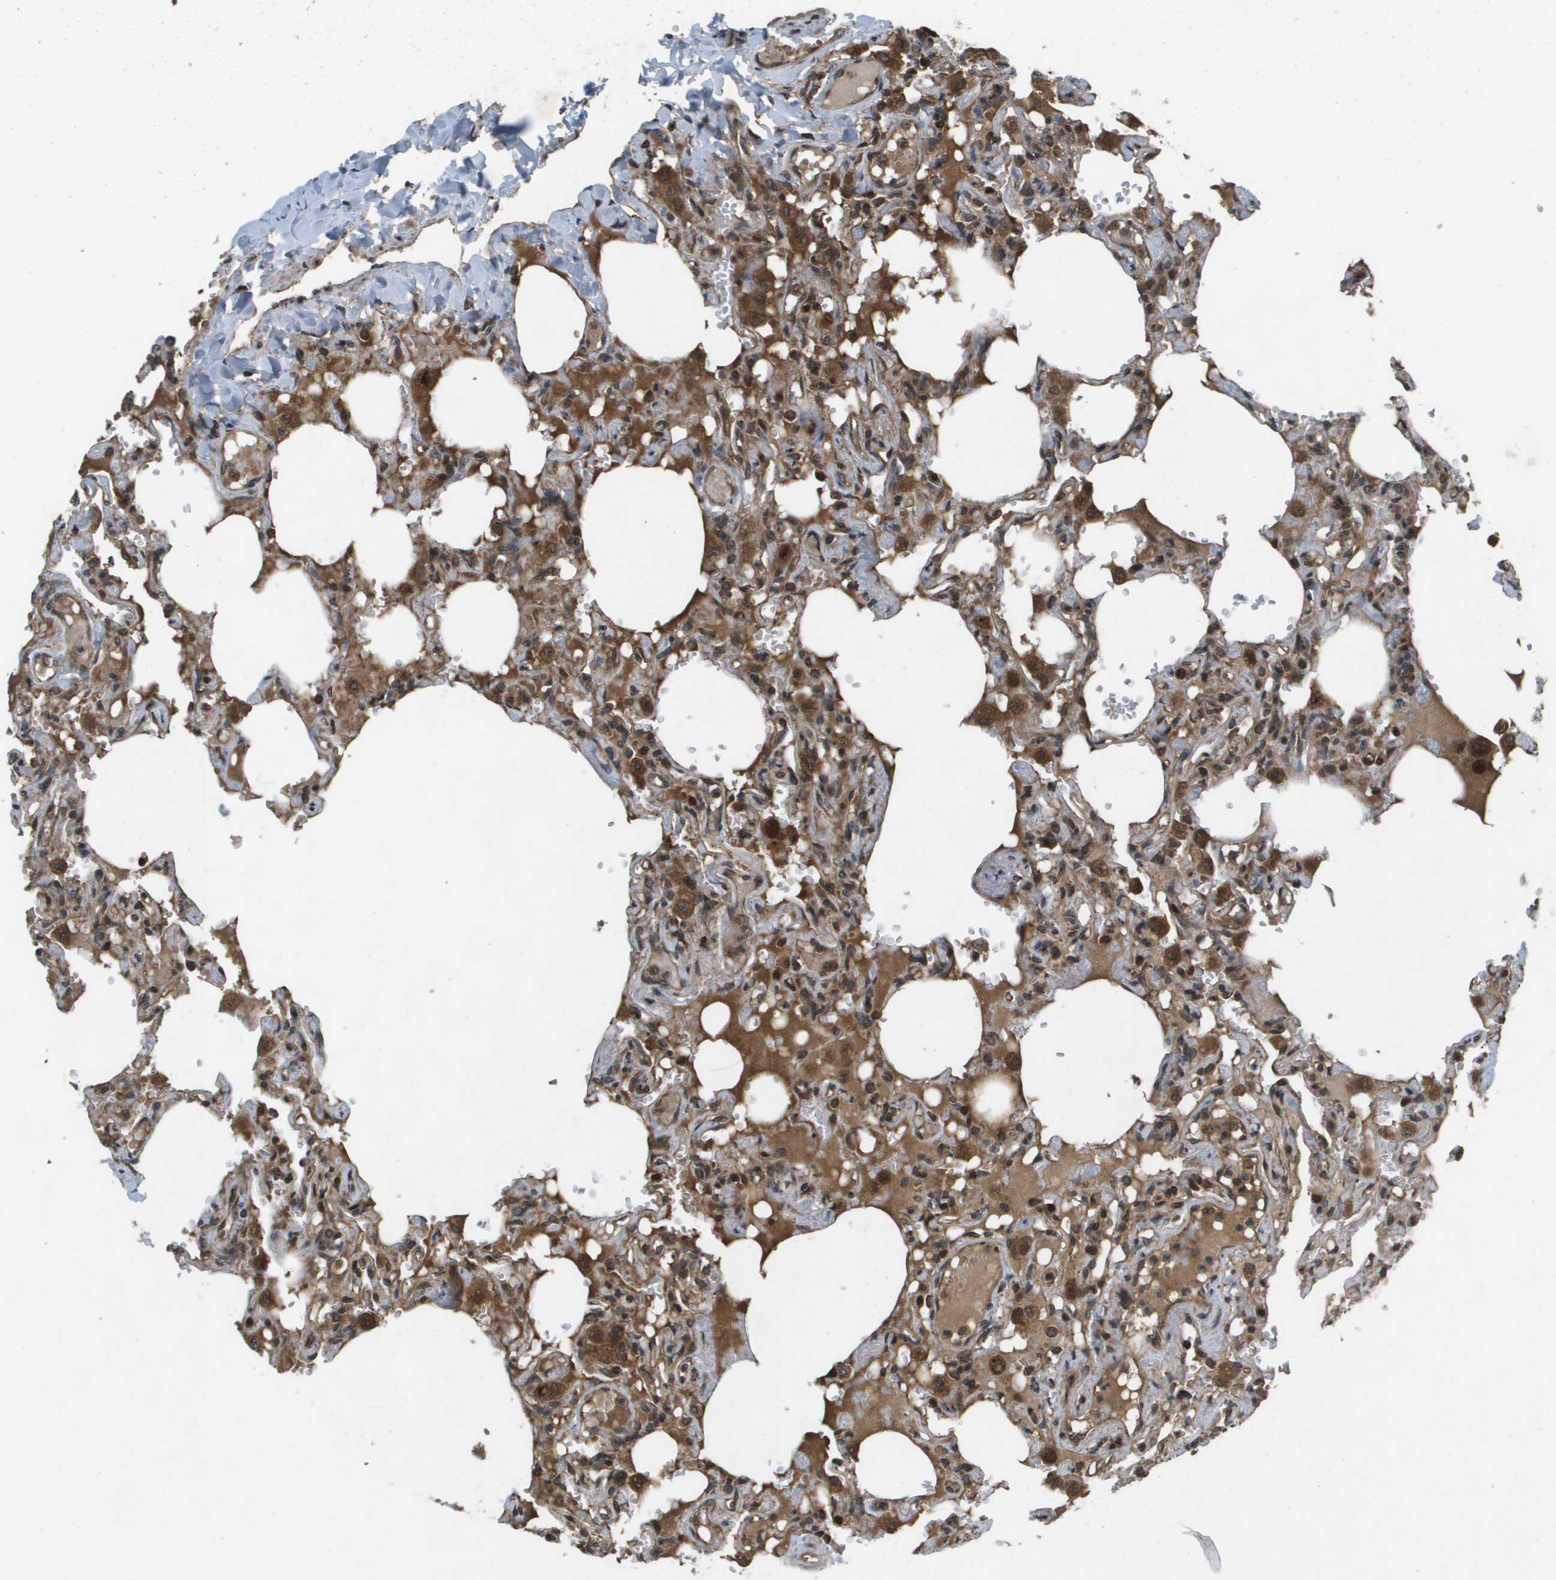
{"staining": {"intensity": "moderate", "quantity": ">75%", "location": "cytoplasmic/membranous,nuclear"}, "tissue": "lung", "cell_type": "Alveolar cells", "image_type": "normal", "snomed": [{"axis": "morphology", "description": "Normal tissue, NOS"}, {"axis": "topography", "description": "Lung"}], "caption": "High-power microscopy captured an immunohistochemistry (IHC) photomicrograph of normal lung, revealing moderate cytoplasmic/membranous,nuclear positivity in about >75% of alveolar cells.", "gene": "KIF11", "patient": {"sex": "male", "age": 21}}